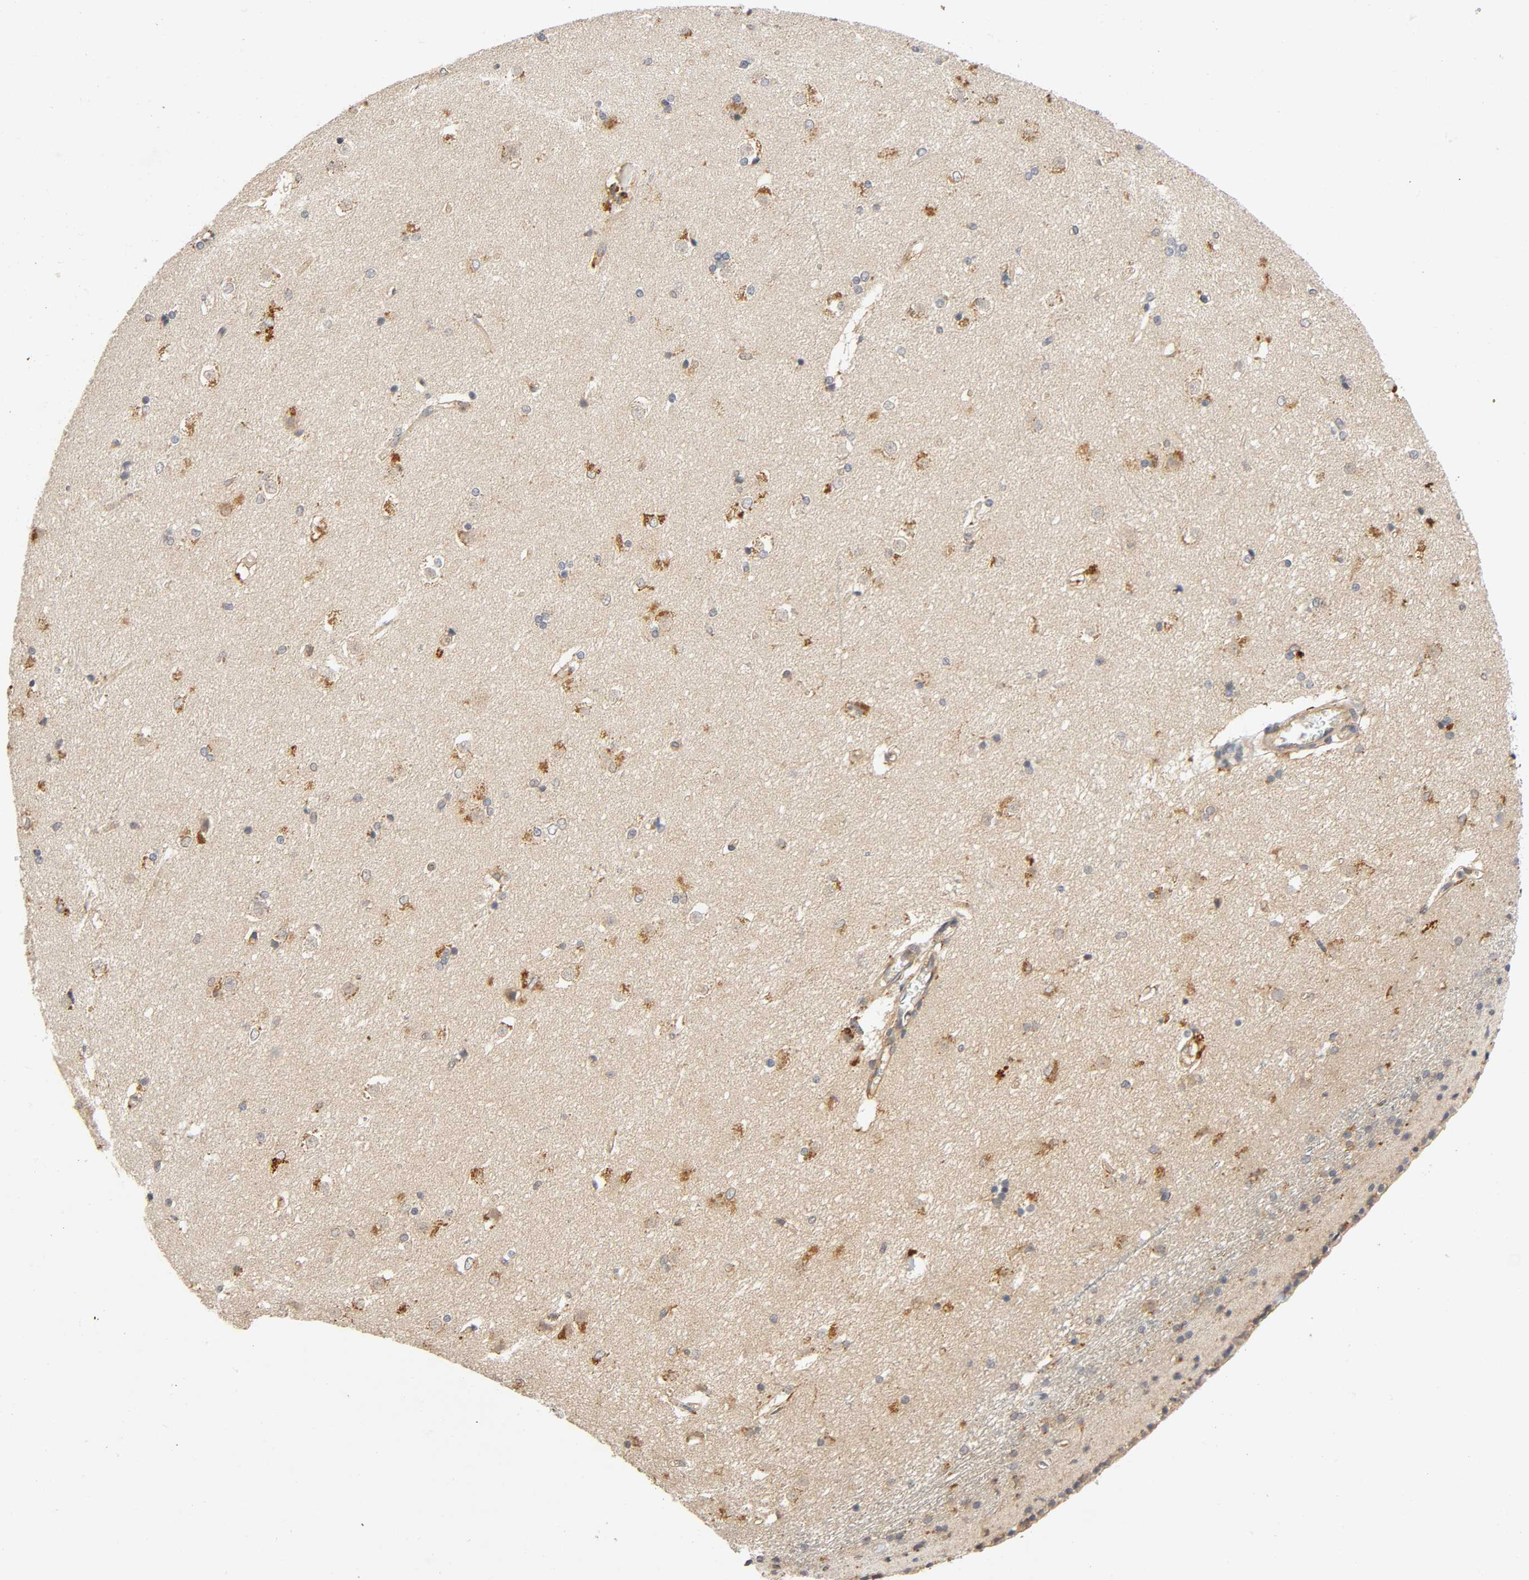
{"staining": {"intensity": "weak", "quantity": "<25%", "location": "cytoplasmic/membranous"}, "tissue": "caudate", "cell_type": "Glial cells", "image_type": "normal", "snomed": [{"axis": "morphology", "description": "Normal tissue, NOS"}, {"axis": "topography", "description": "Lateral ventricle wall"}], "caption": "Protein analysis of unremarkable caudate displays no significant positivity in glial cells. (DAB (3,3'-diaminobenzidine) IHC visualized using brightfield microscopy, high magnification).", "gene": "IKBKB", "patient": {"sex": "female", "age": 19}}